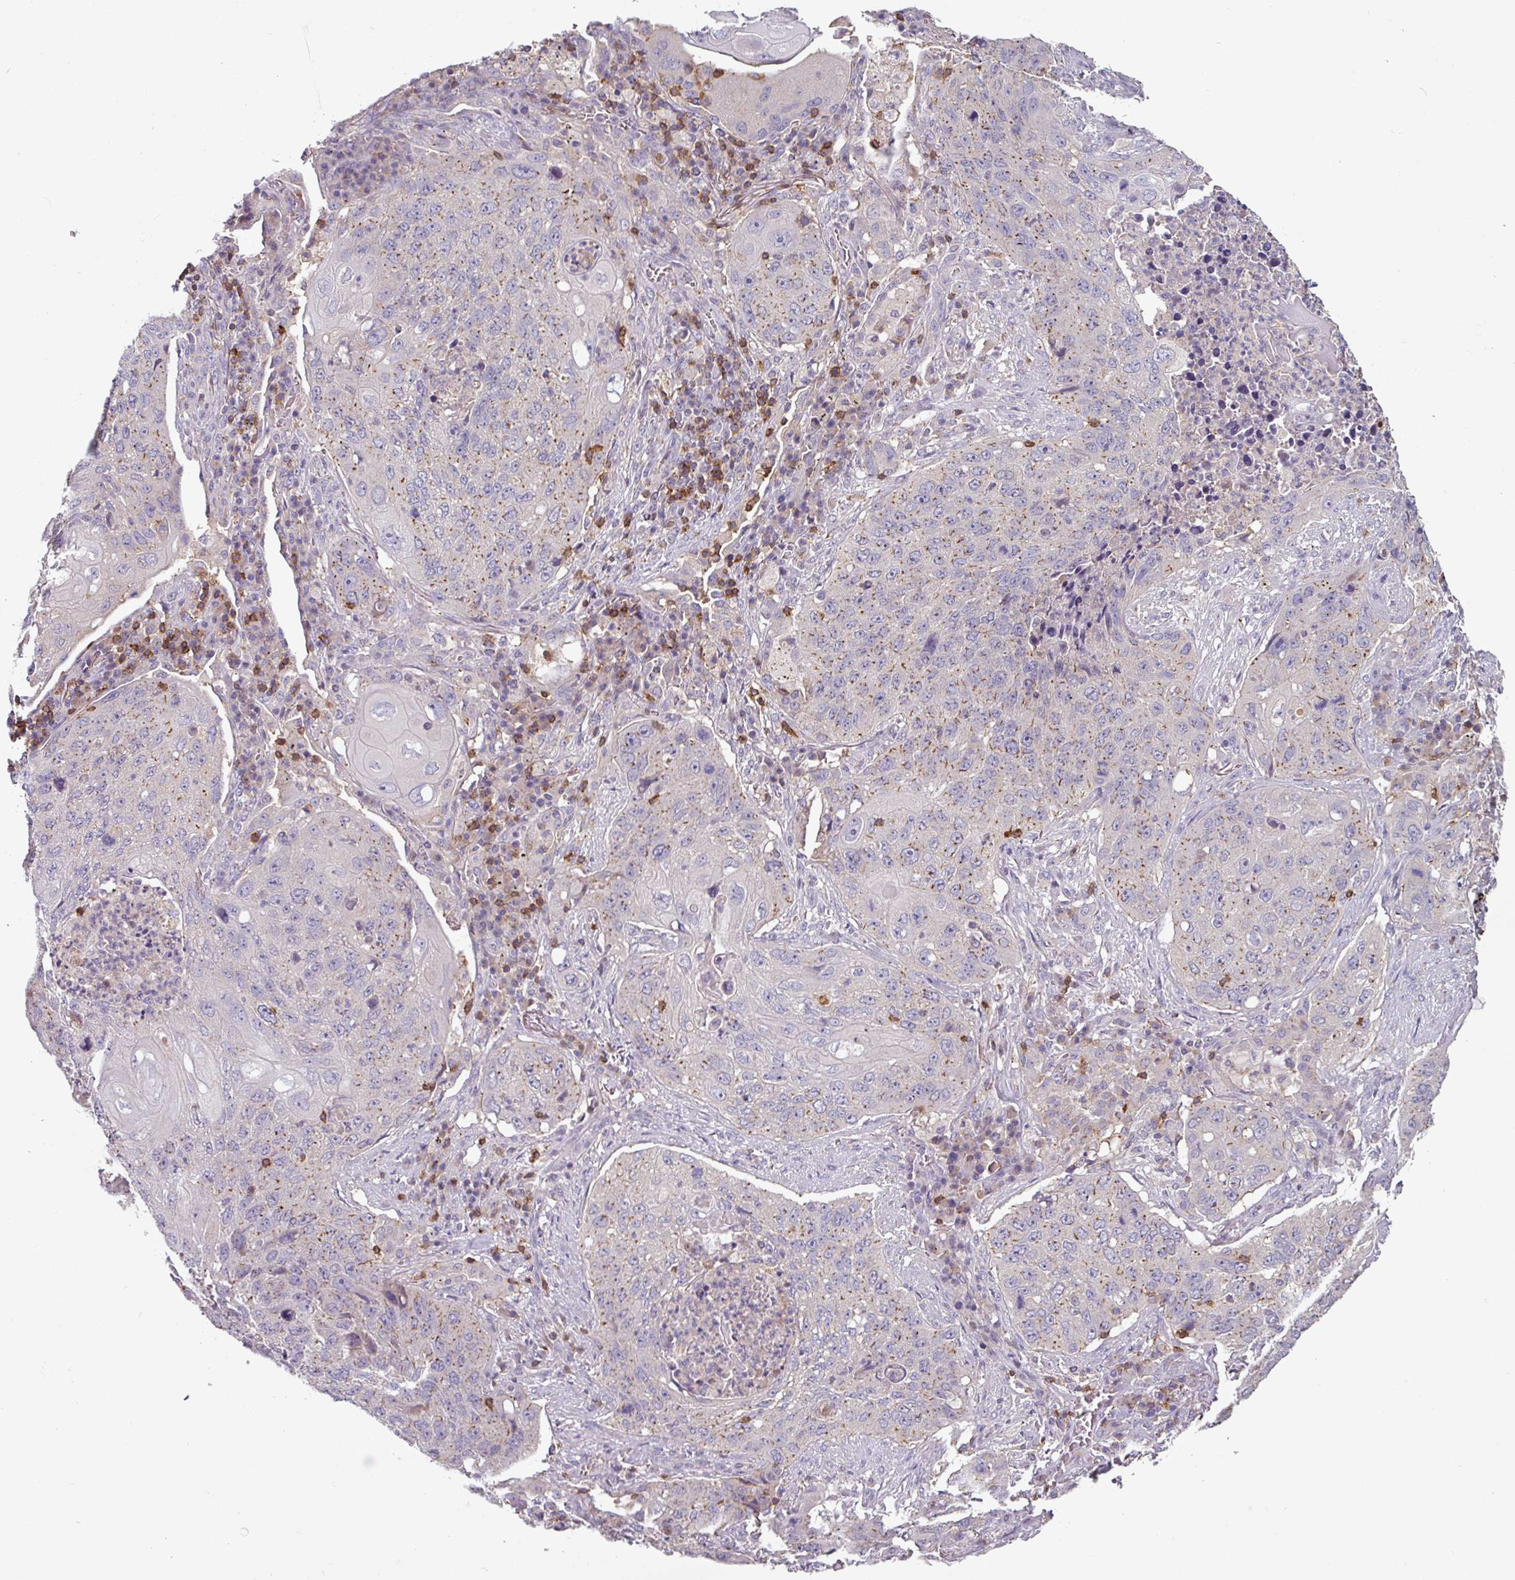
{"staining": {"intensity": "weak", "quantity": "25%-75%", "location": "cytoplasmic/membranous"}, "tissue": "lung cancer", "cell_type": "Tumor cells", "image_type": "cancer", "snomed": [{"axis": "morphology", "description": "Squamous cell carcinoma, NOS"}, {"axis": "topography", "description": "Lung"}], "caption": "Tumor cells reveal low levels of weak cytoplasmic/membranous staining in approximately 25%-75% of cells in lung cancer (squamous cell carcinoma). (DAB IHC, brown staining for protein, blue staining for nuclei).", "gene": "CD3G", "patient": {"sex": "female", "age": 63}}